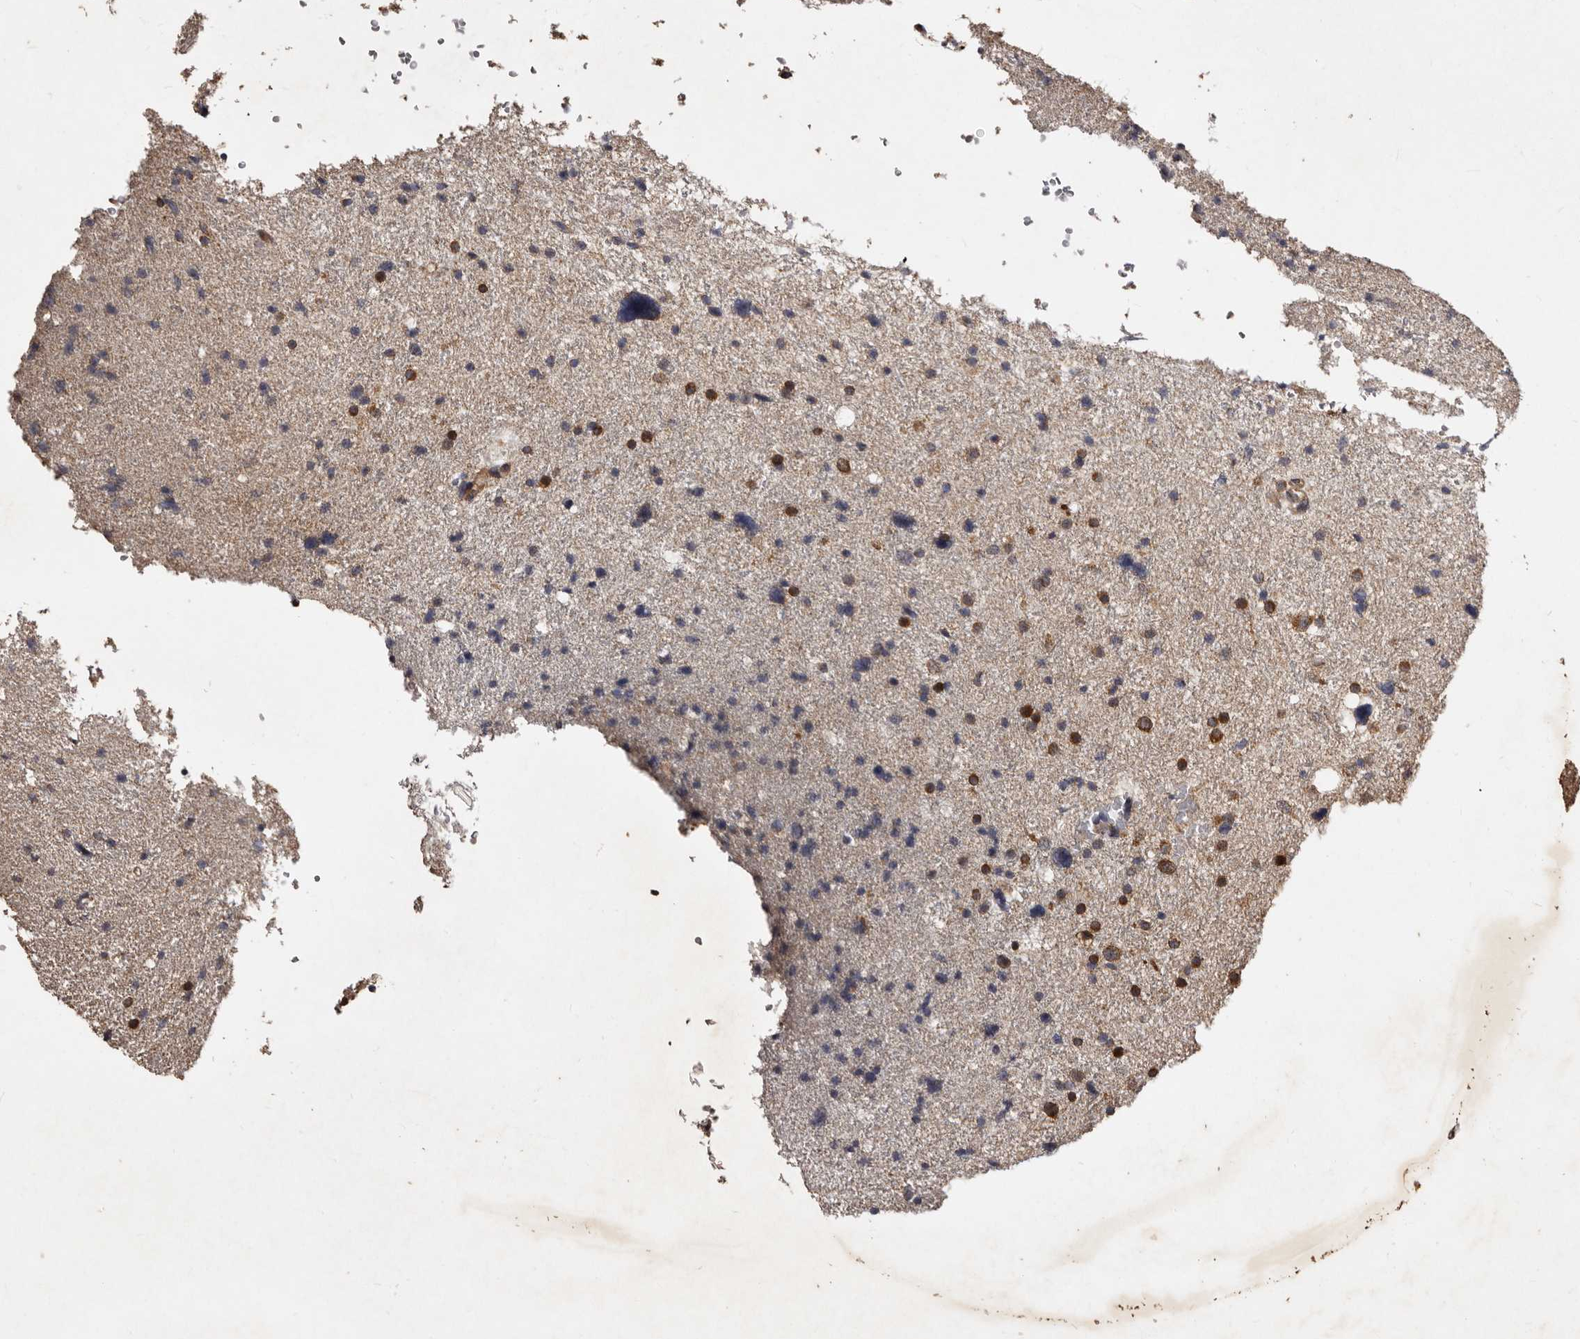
{"staining": {"intensity": "moderate", "quantity": "25%-75%", "location": "cytoplasmic/membranous"}, "tissue": "glioma", "cell_type": "Tumor cells", "image_type": "cancer", "snomed": [{"axis": "morphology", "description": "Glioma, malignant, Low grade"}, {"axis": "topography", "description": "Brain"}], "caption": "Glioma tissue reveals moderate cytoplasmic/membranous positivity in approximately 25%-75% of tumor cells, visualized by immunohistochemistry.", "gene": "MKRN3", "patient": {"sex": "female", "age": 37}}